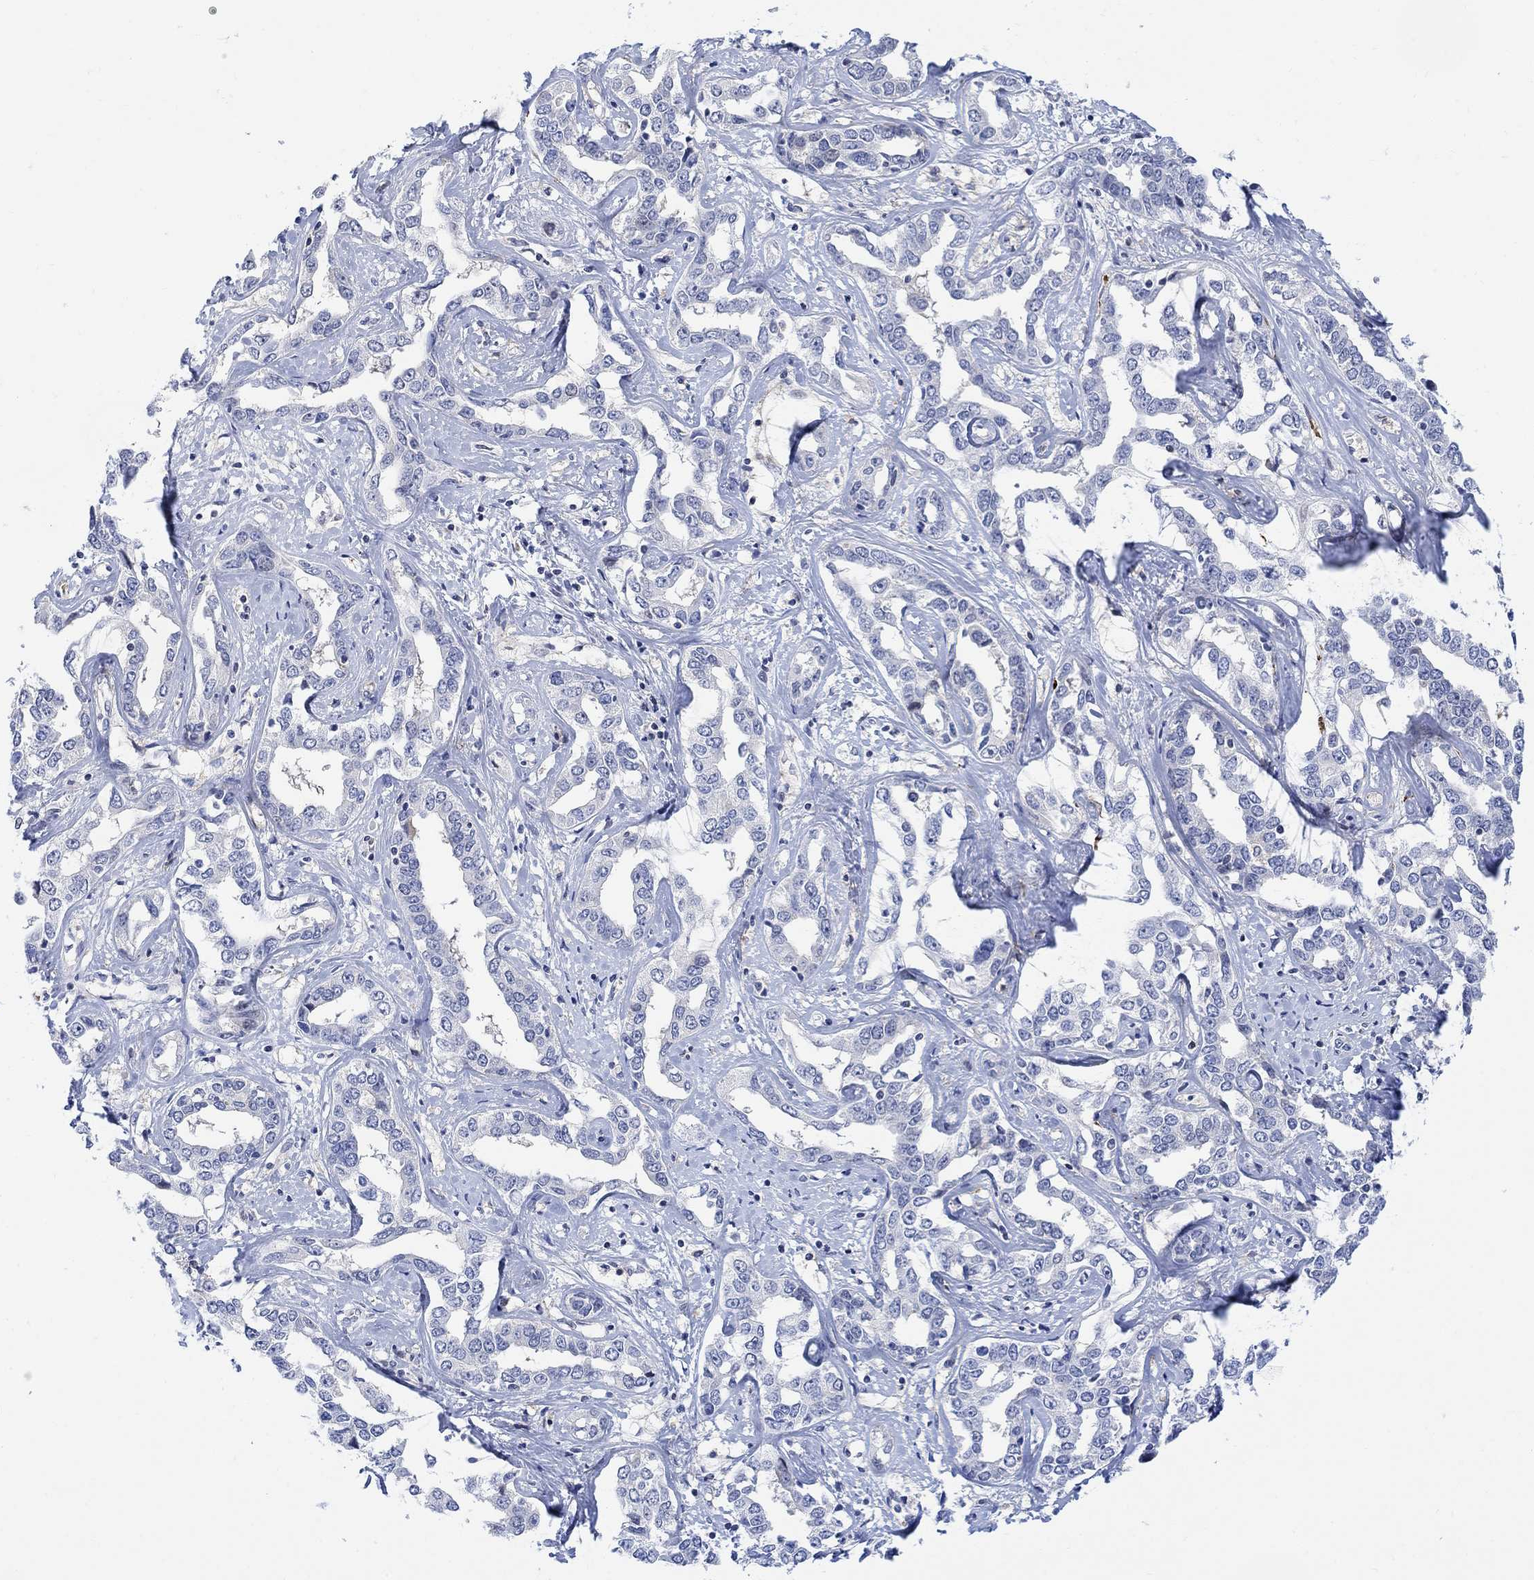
{"staining": {"intensity": "negative", "quantity": "none", "location": "none"}, "tissue": "liver cancer", "cell_type": "Tumor cells", "image_type": "cancer", "snomed": [{"axis": "morphology", "description": "Cholangiocarcinoma"}, {"axis": "topography", "description": "Liver"}], "caption": "Immunohistochemistry (IHC) image of neoplastic tissue: cholangiocarcinoma (liver) stained with DAB (3,3'-diaminobenzidine) demonstrates no significant protein staining in tumor cells.", "gene": "ARSK", "patient": {"sex": "male", "age": 59}}